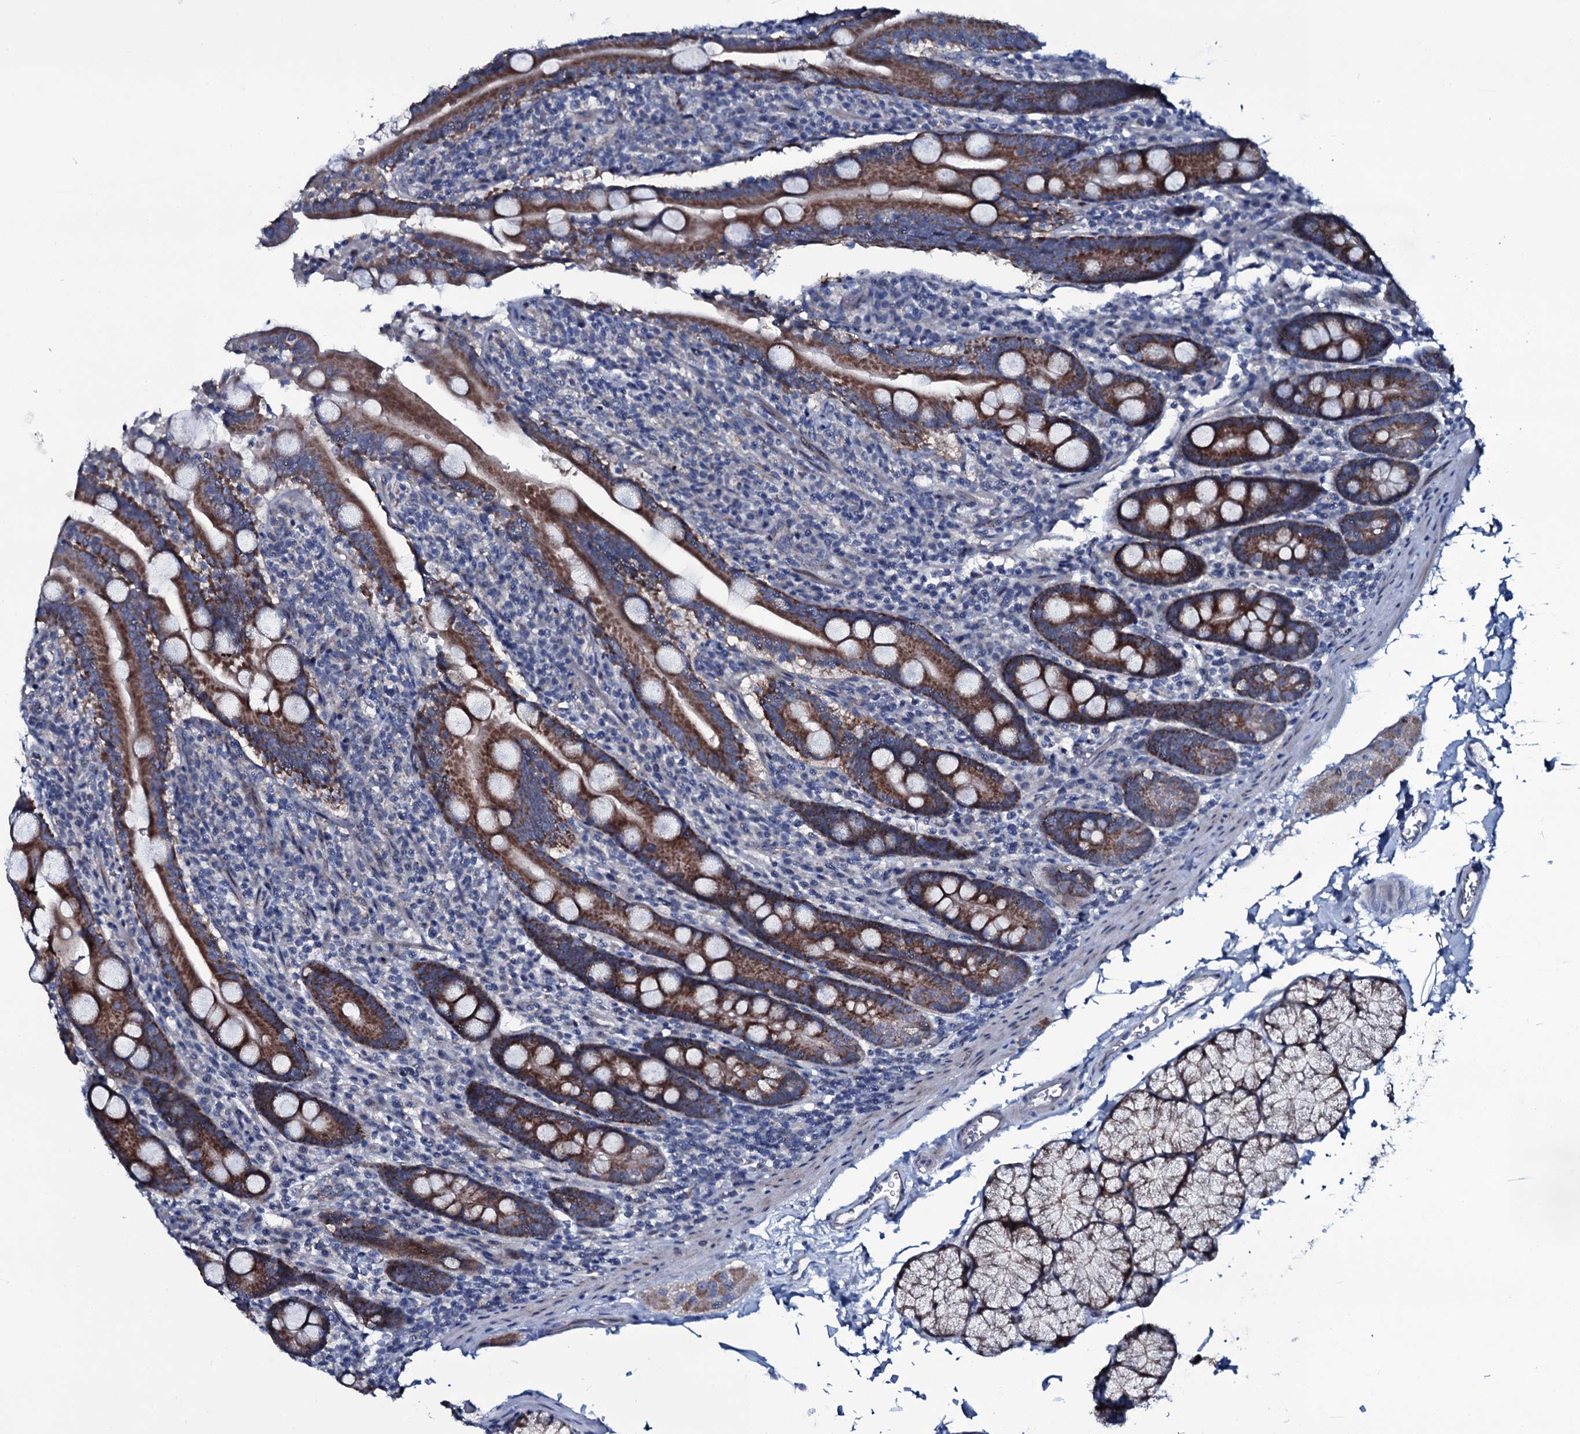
{"staining": {"intensity": "strong", "quantity": ">75%", "location": "cytoplasmic/membranous"}, "tissue": "duodenum", "cell_type": "Glandular cells", "image_type": "normal", "snomed": [{"axis": "morphology", "description": "Normal tissue, NOS"}, {"axis": "topography", "description": "Duodenum"}], "caption": "Immunohistochemistry (IHC) (DAB (3,3'-diaminobenzidine)) staining of benign human duodenum shows strong cytoplasmic/membranous protein staining in approximately >75% of glandular cells.", "gene": "WIPF3", "patient": {"sex": "male", "age": 35}}